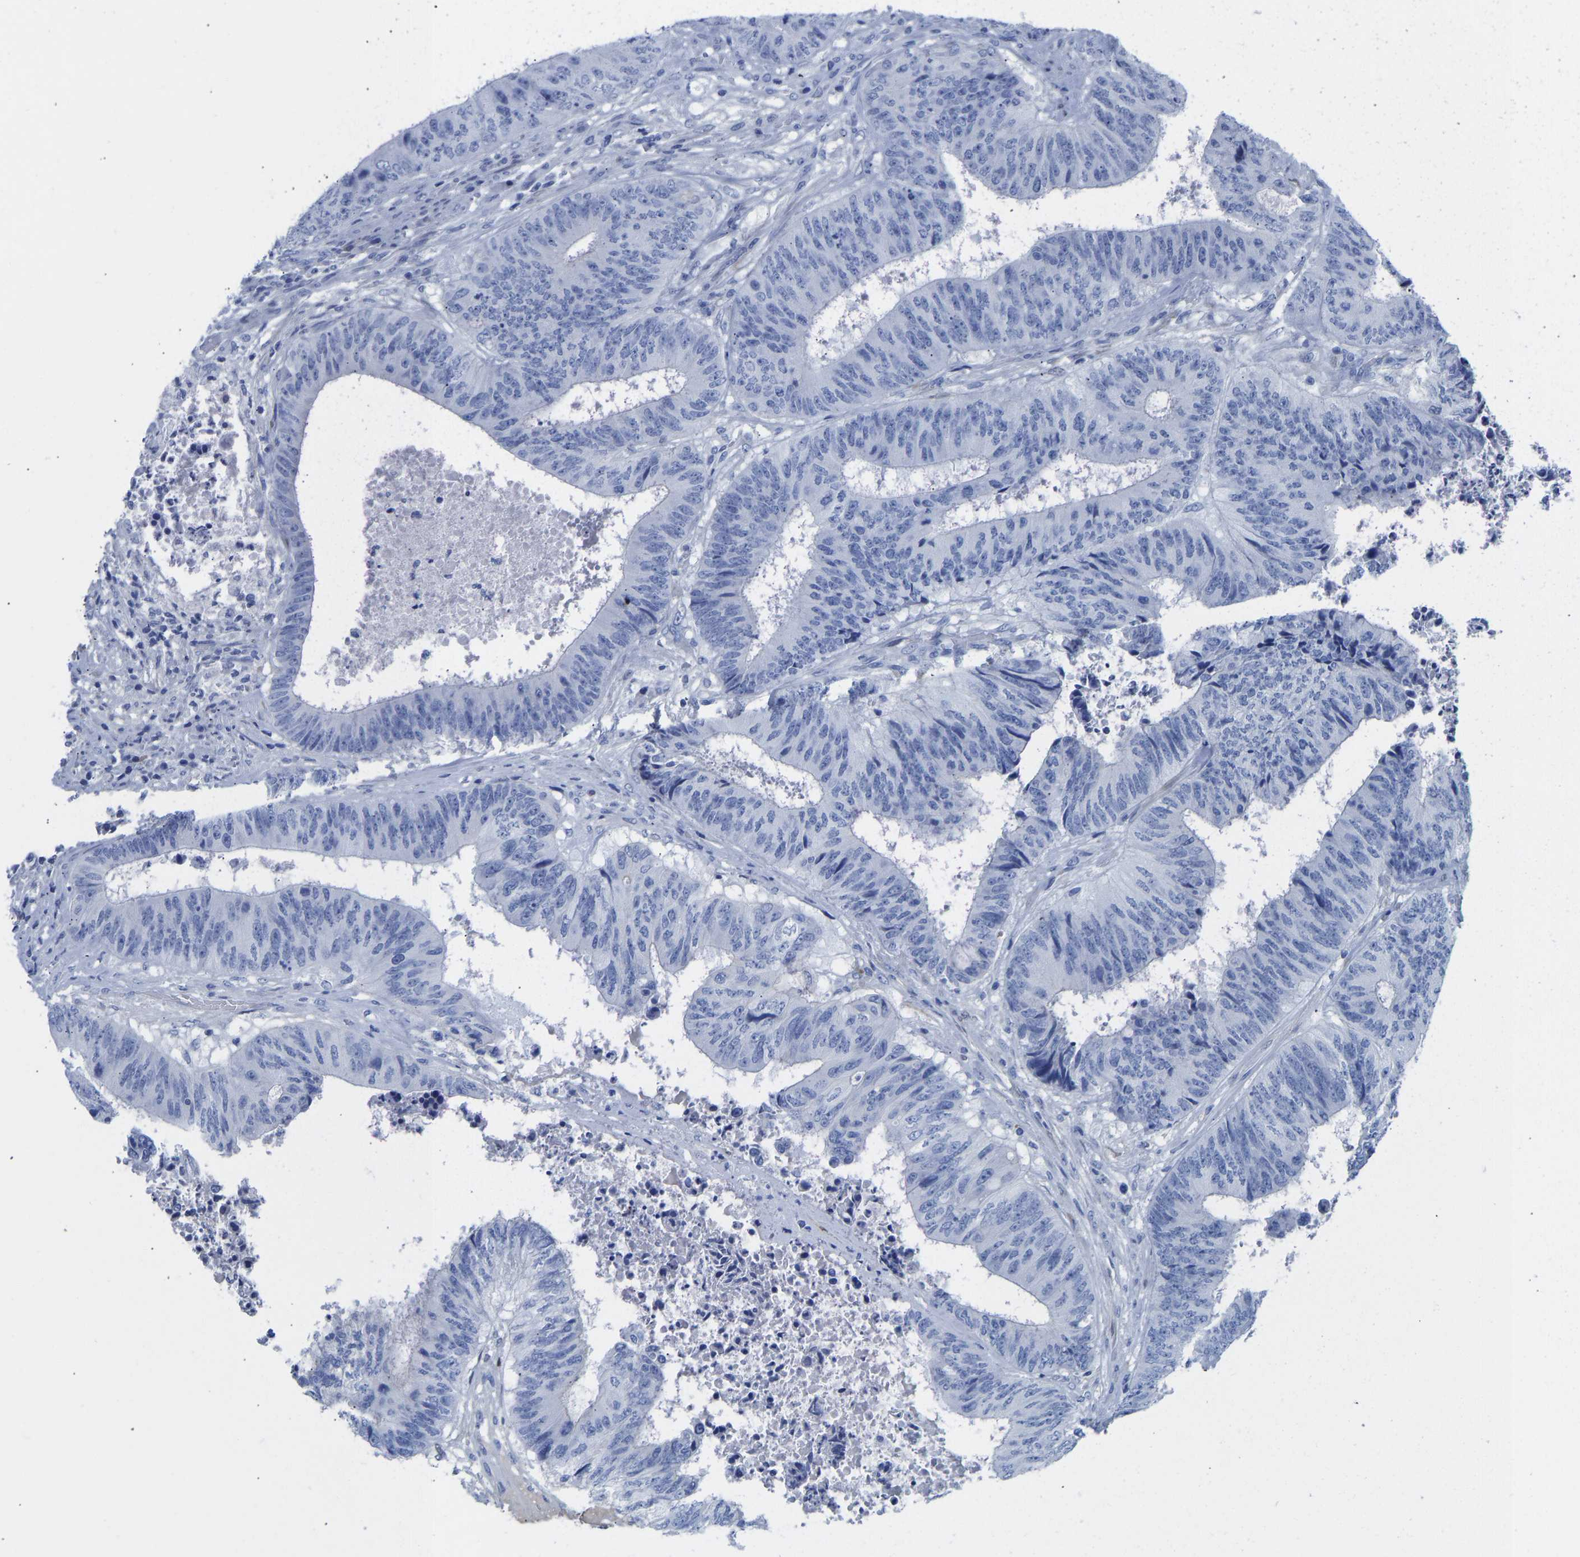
{"staining": {"intensity": "negative", "quantity": "none", "location": "none"}, "tissue": "colorectal cancer", "cell_type": "Tumor cells", "image_type": "cancer", "snomed": [{"axis": "morphology", "description": "Adenocarcinoma, NOS"}, {"axis": "topography", "description": "Rectum"}], "caption": "Human colorectal adenocarcinoma stained for a protein using IHC reveals no staining in tumor cells.", "gene": "NKAIN3", "patient": {"sex": "male", "age": 72}}